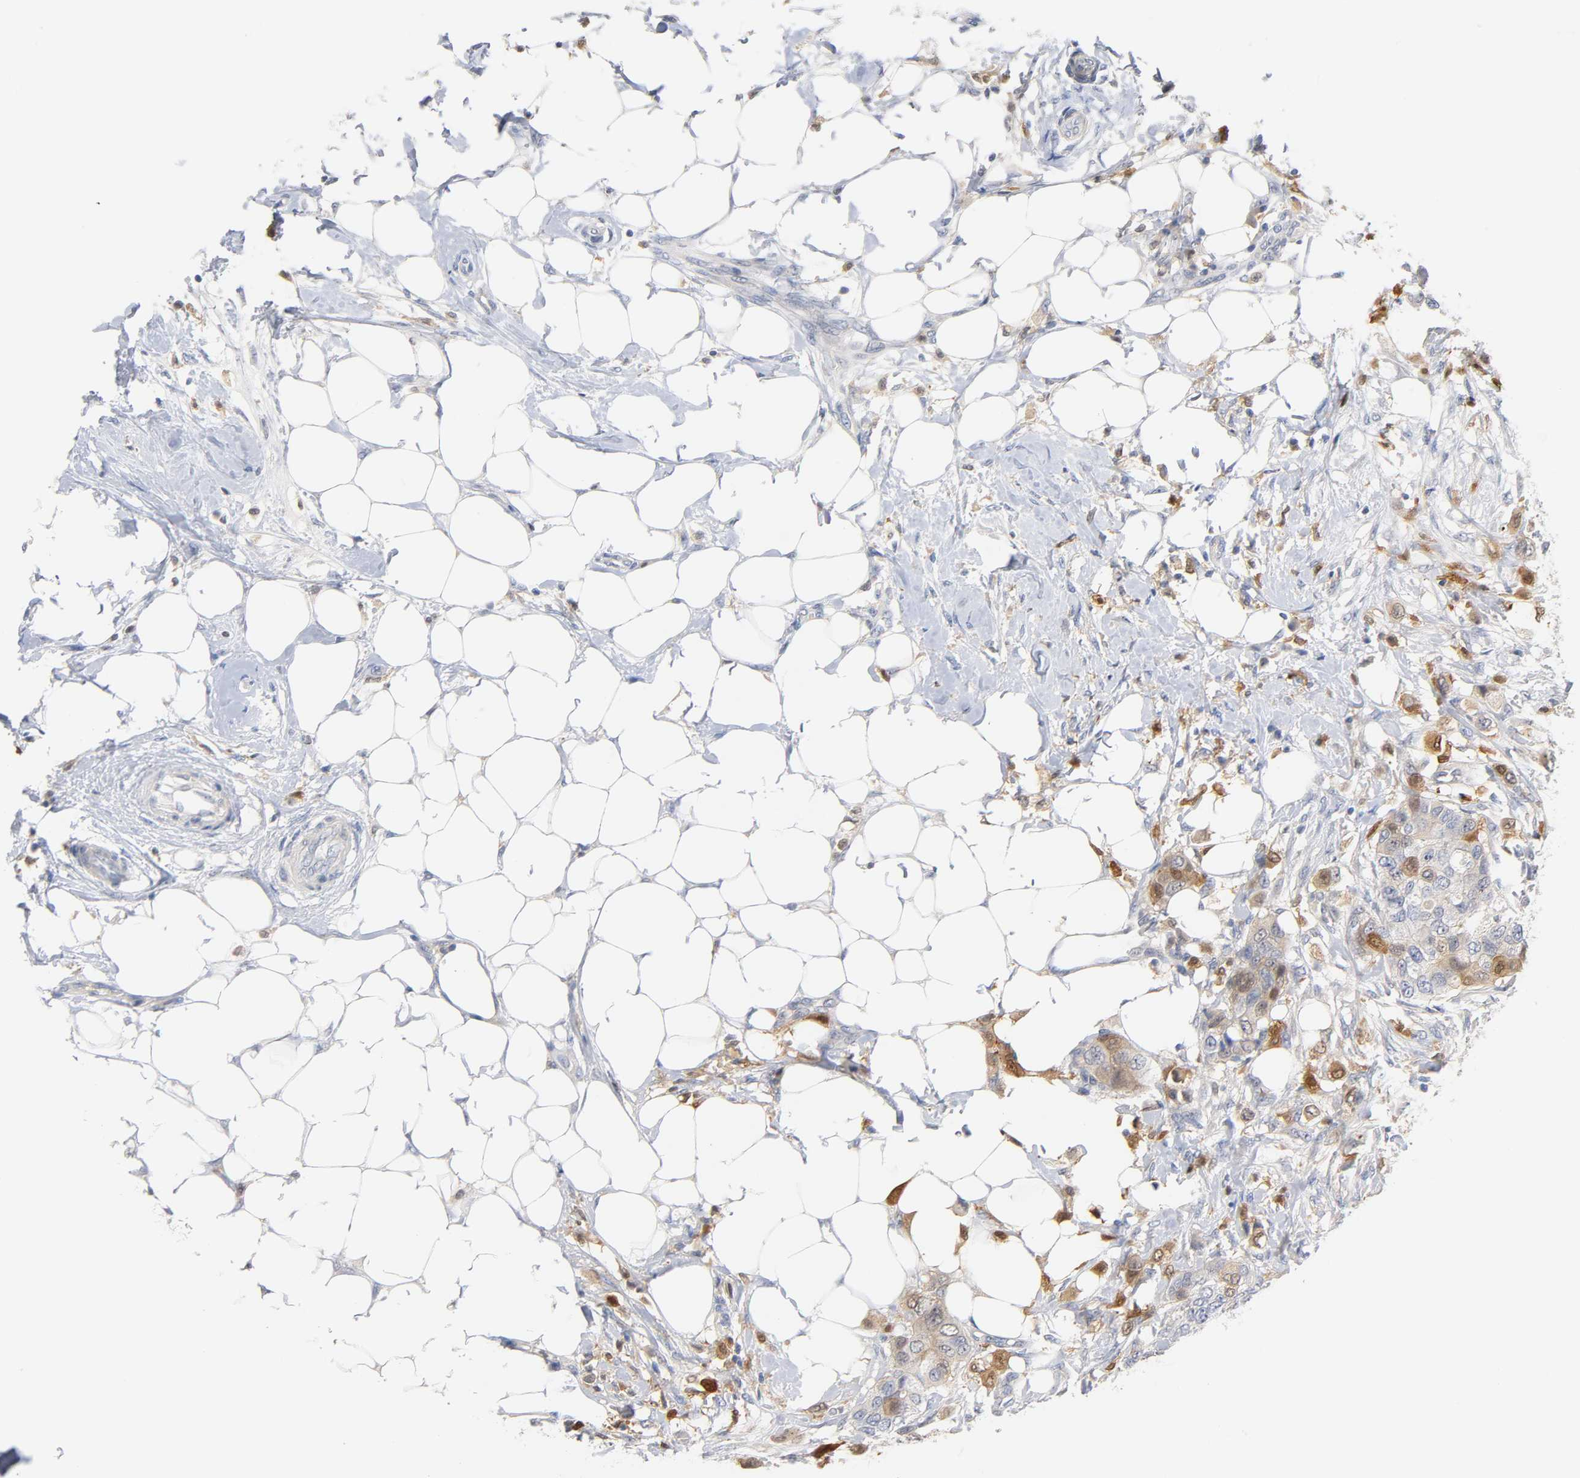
{"staining": {"intensity": "weak", "quantity": ">75%", "location": "cytoplasmic/membranous"}, "tissue": "breast cancer", "cell_type": "Tumor cells", "image_type": "cancer", "snomed": [{"axis": "morphology", "description": "Normal tissue, NOS"}, {"axis": "morphology", "description": "Duct carcinoma"}, {"axis": "topography", "description": "Breast"}], "caption": "The immunohistochemical stain labels weak cytoplasmic/membranous positivity in tumor cells of breast cancer (infiltrating ductal carcinoma) tissue.", "gene": "IL18", "patient": {"sex": "female", "age": 49}}